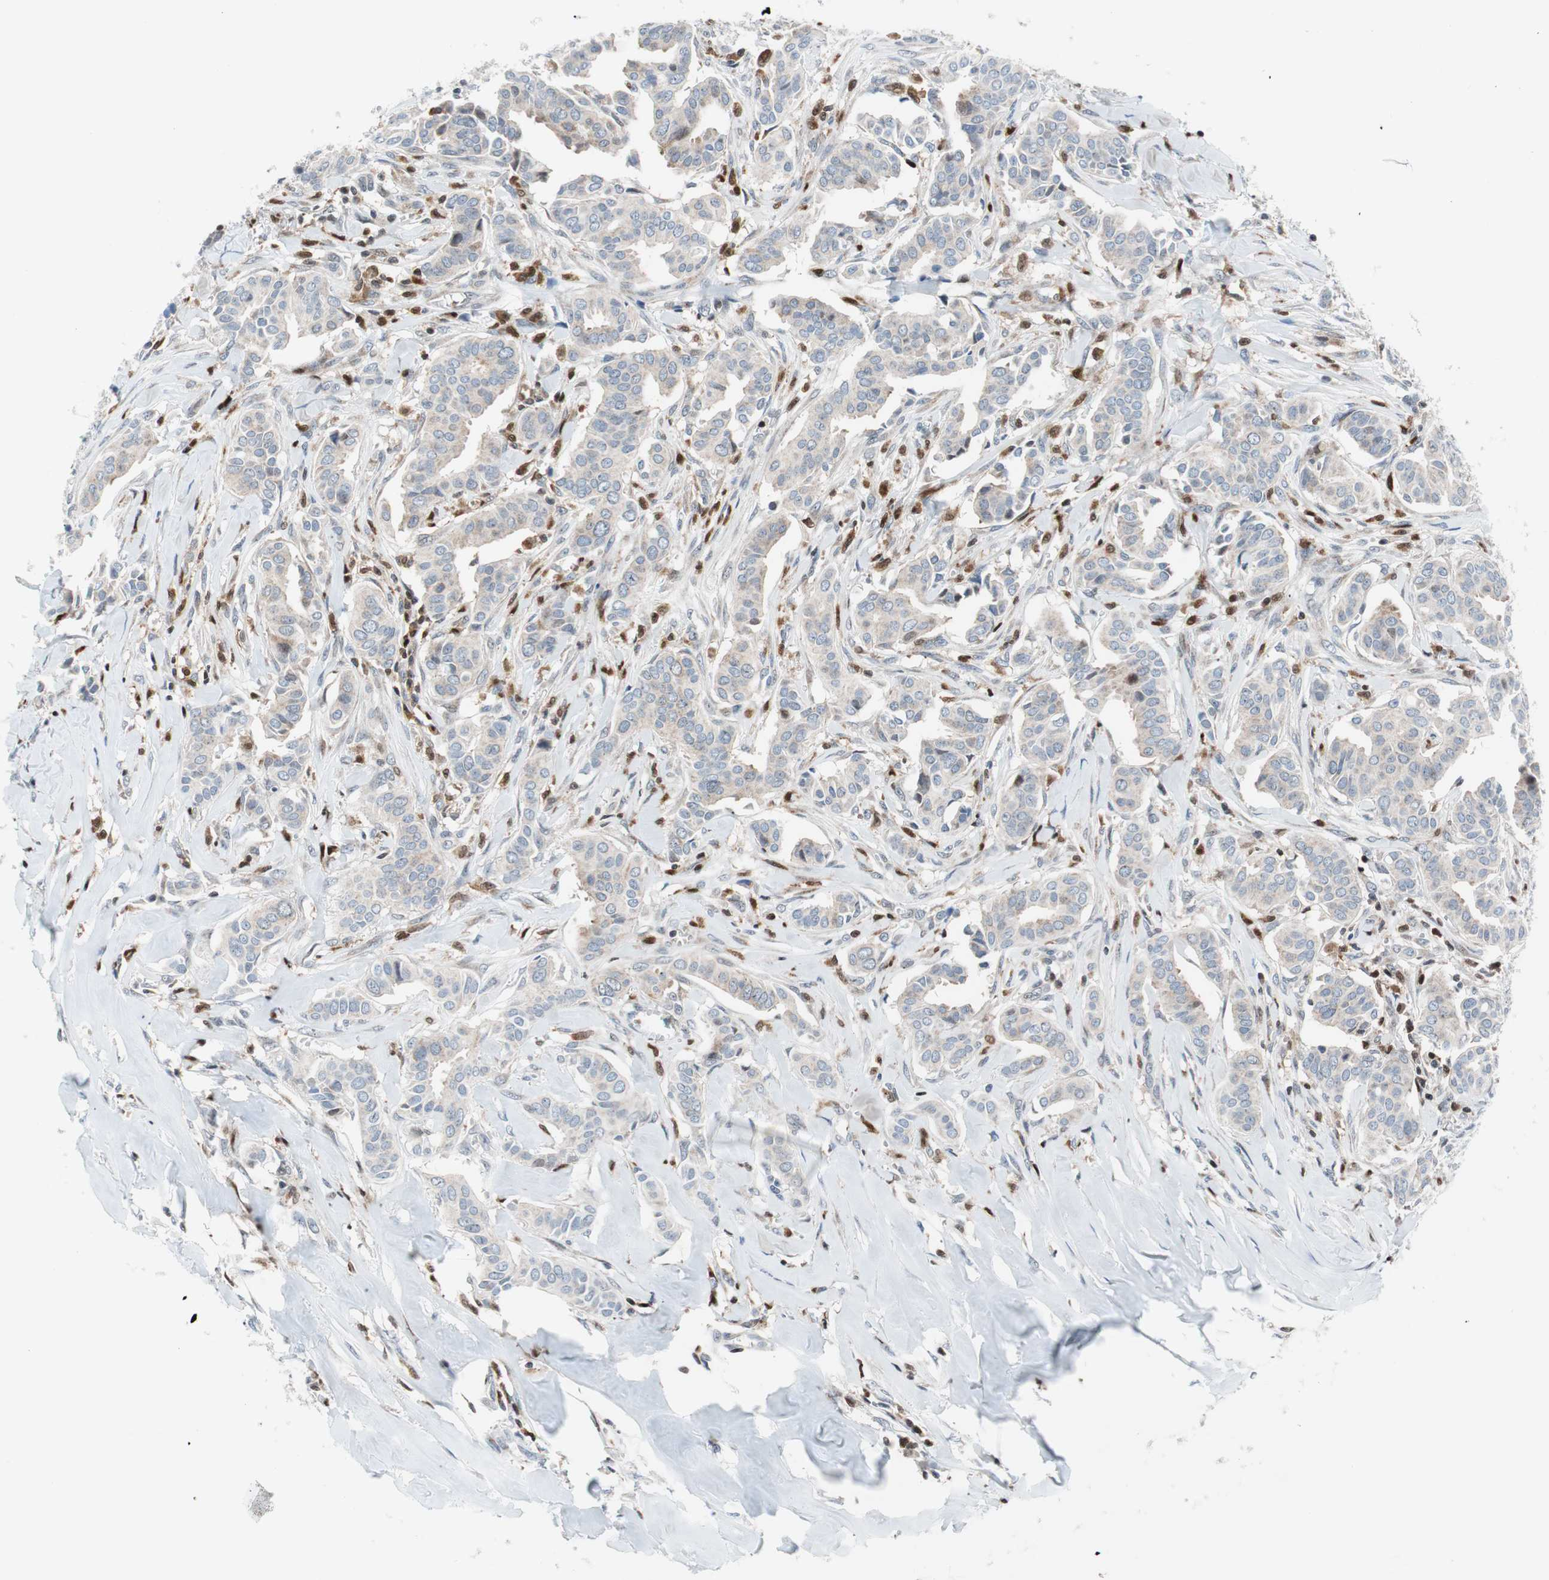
{"staining": {"intensity": "negative", "quantity": "none", "location": "none"}, "tissue": "head and neck cancer", "cell_type": "Tumor cells", "image_type": "cancer", "snomed": [{"axis": "morphology", "description": "Adenocarcinoma, NOS"}, {"axis": "topography", "description": "Salivary gland"}, {"axis": "topography", "description": "Head-Neck"}], "caption": "Human adenocarcinoma (head and neck) stained for a protein using immunohistochemistry (IHC) displays no expression in tumor cells.", "gene": "RGS10", "patient": {"sex": "female", "age": 59}}